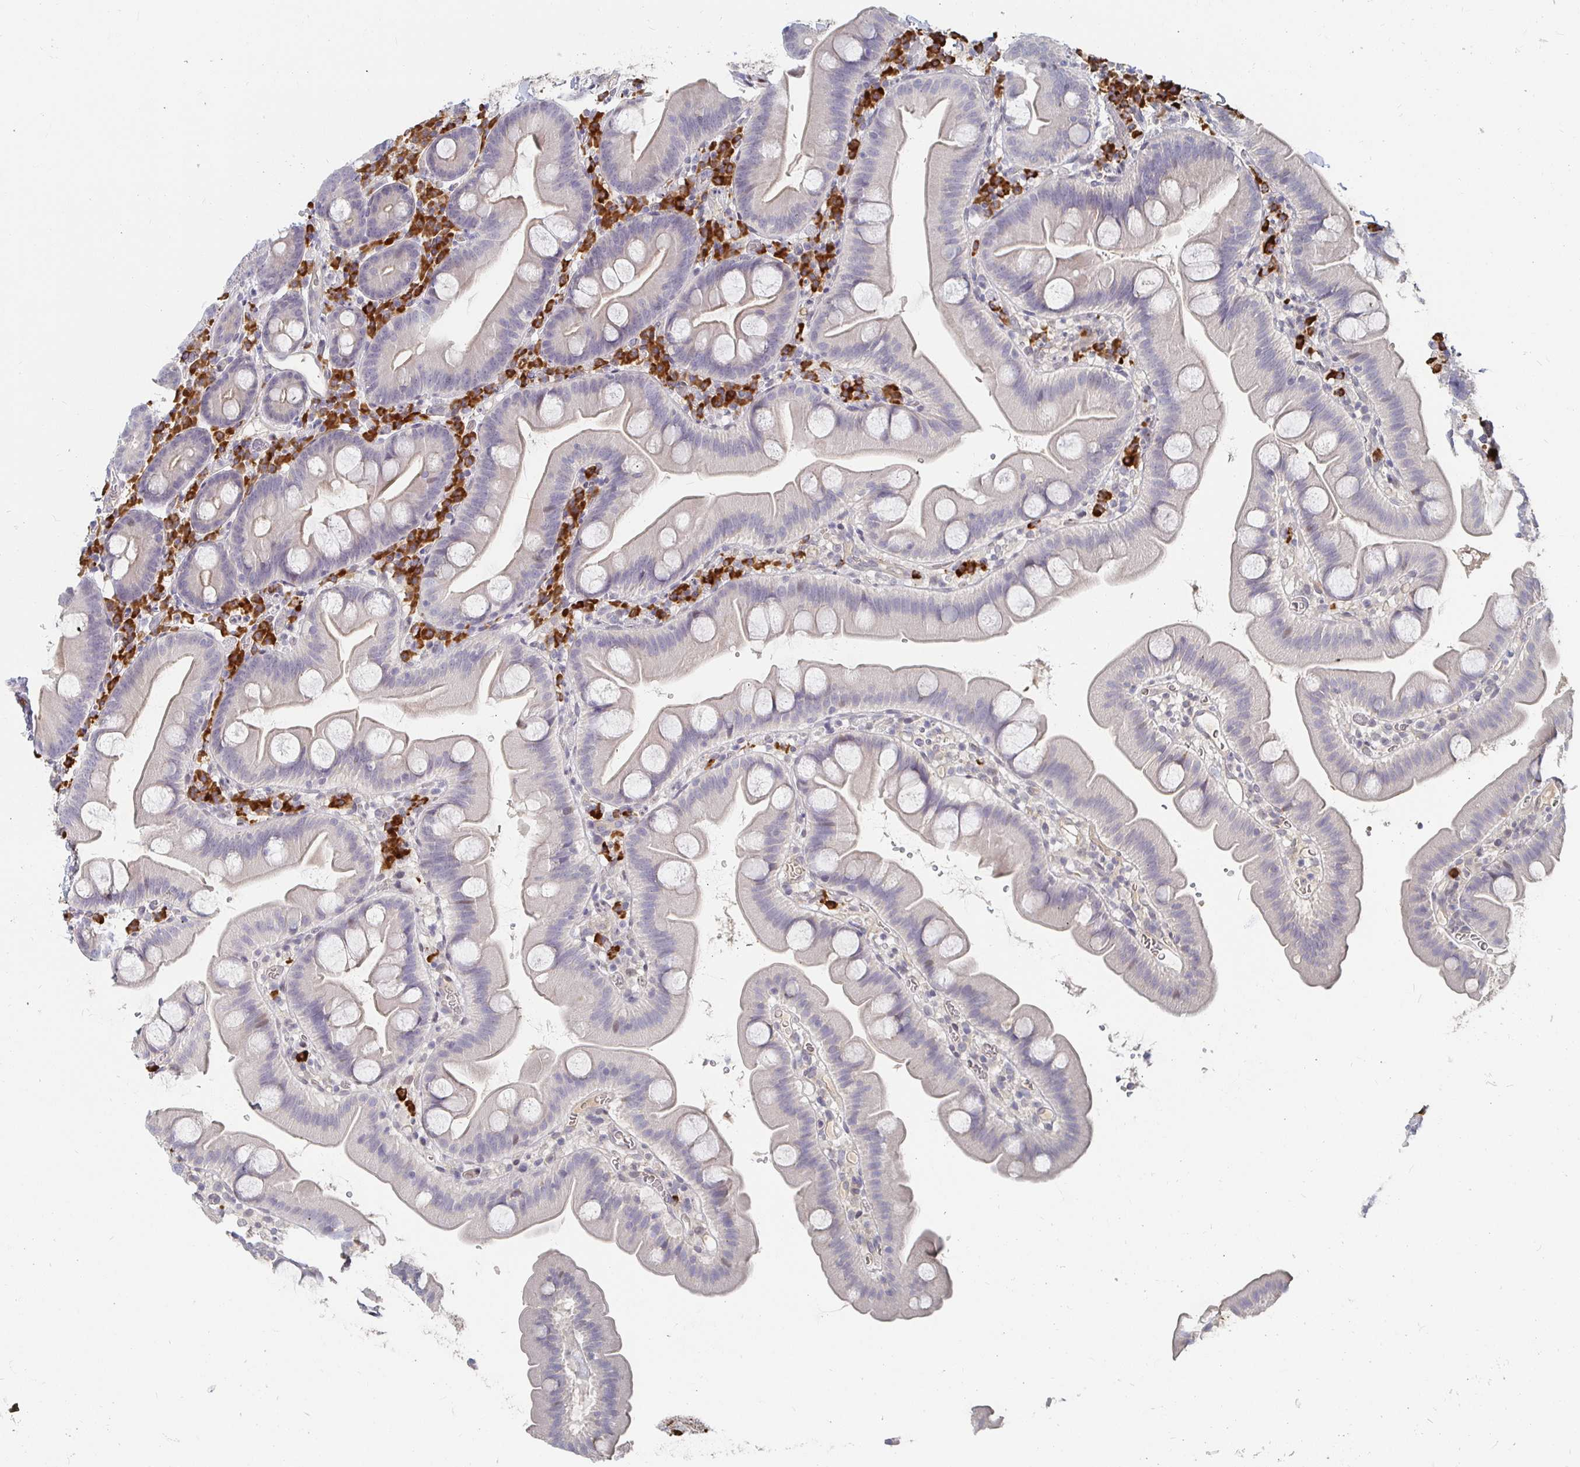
{"staining": {"intensity": "negative", "quantity": "none", "location": "none"}, "tissue": "small intestine", "cell_type": "Glandular cells", "image_type": "normal", "snomed": [{"axis": "morphology", "description": "Normal tissue, NOS"}, {"axis": "topography", "description": "Small intestine"}], "caption": "Immunohistochemistry photomicrograph of unremarkable small intestine stained for a protein (brown), which demonstrates no staining in glandular cells.", "gene": "MEIS1", "patient": {"sex": "female", "age": 68}}